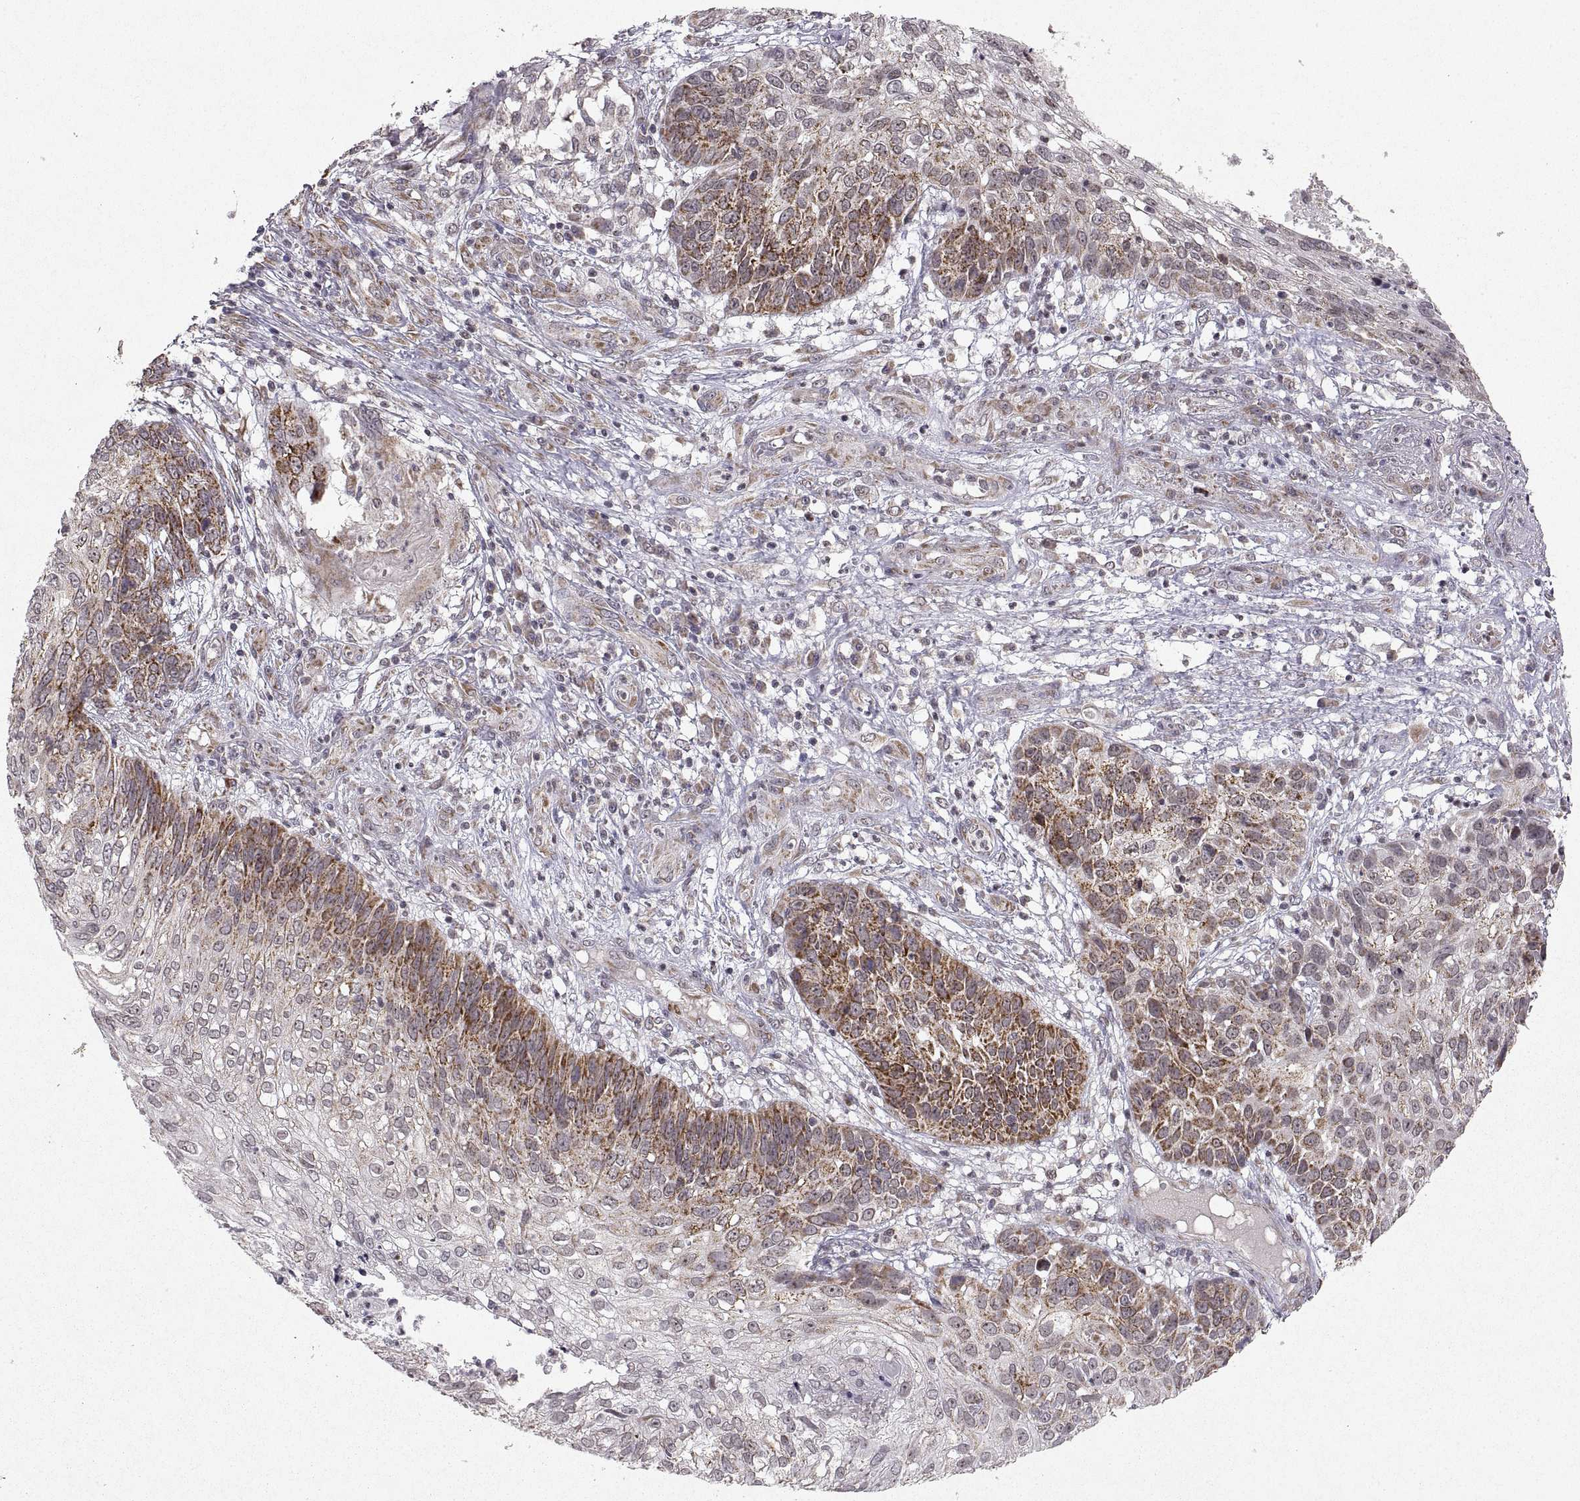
{"staining": {"intensity": "moderate", "quantity": "25%-75%", "location": "cytoplasmic/membranous"}, "tissue": "skin cancer", "cell_type": "Tumor cells", "image_type": "cancer", "snomed": [{"axis": "morphology", "description": "Squamous cell carcinoma, NOS"}, {"axis": "topography", "description": "Skin"}], "caption": "Brown immunohistochemical staining in squamous cell carcinoma (skin) shows moderate cytoplasmic/membranous expression in about 25%-75% of tumor cells. (brown staining indicates protein expression, while blue staining denotes nuclei).", "gene": "MANBAL", "patient": {"sex": "male", "age": 92}}